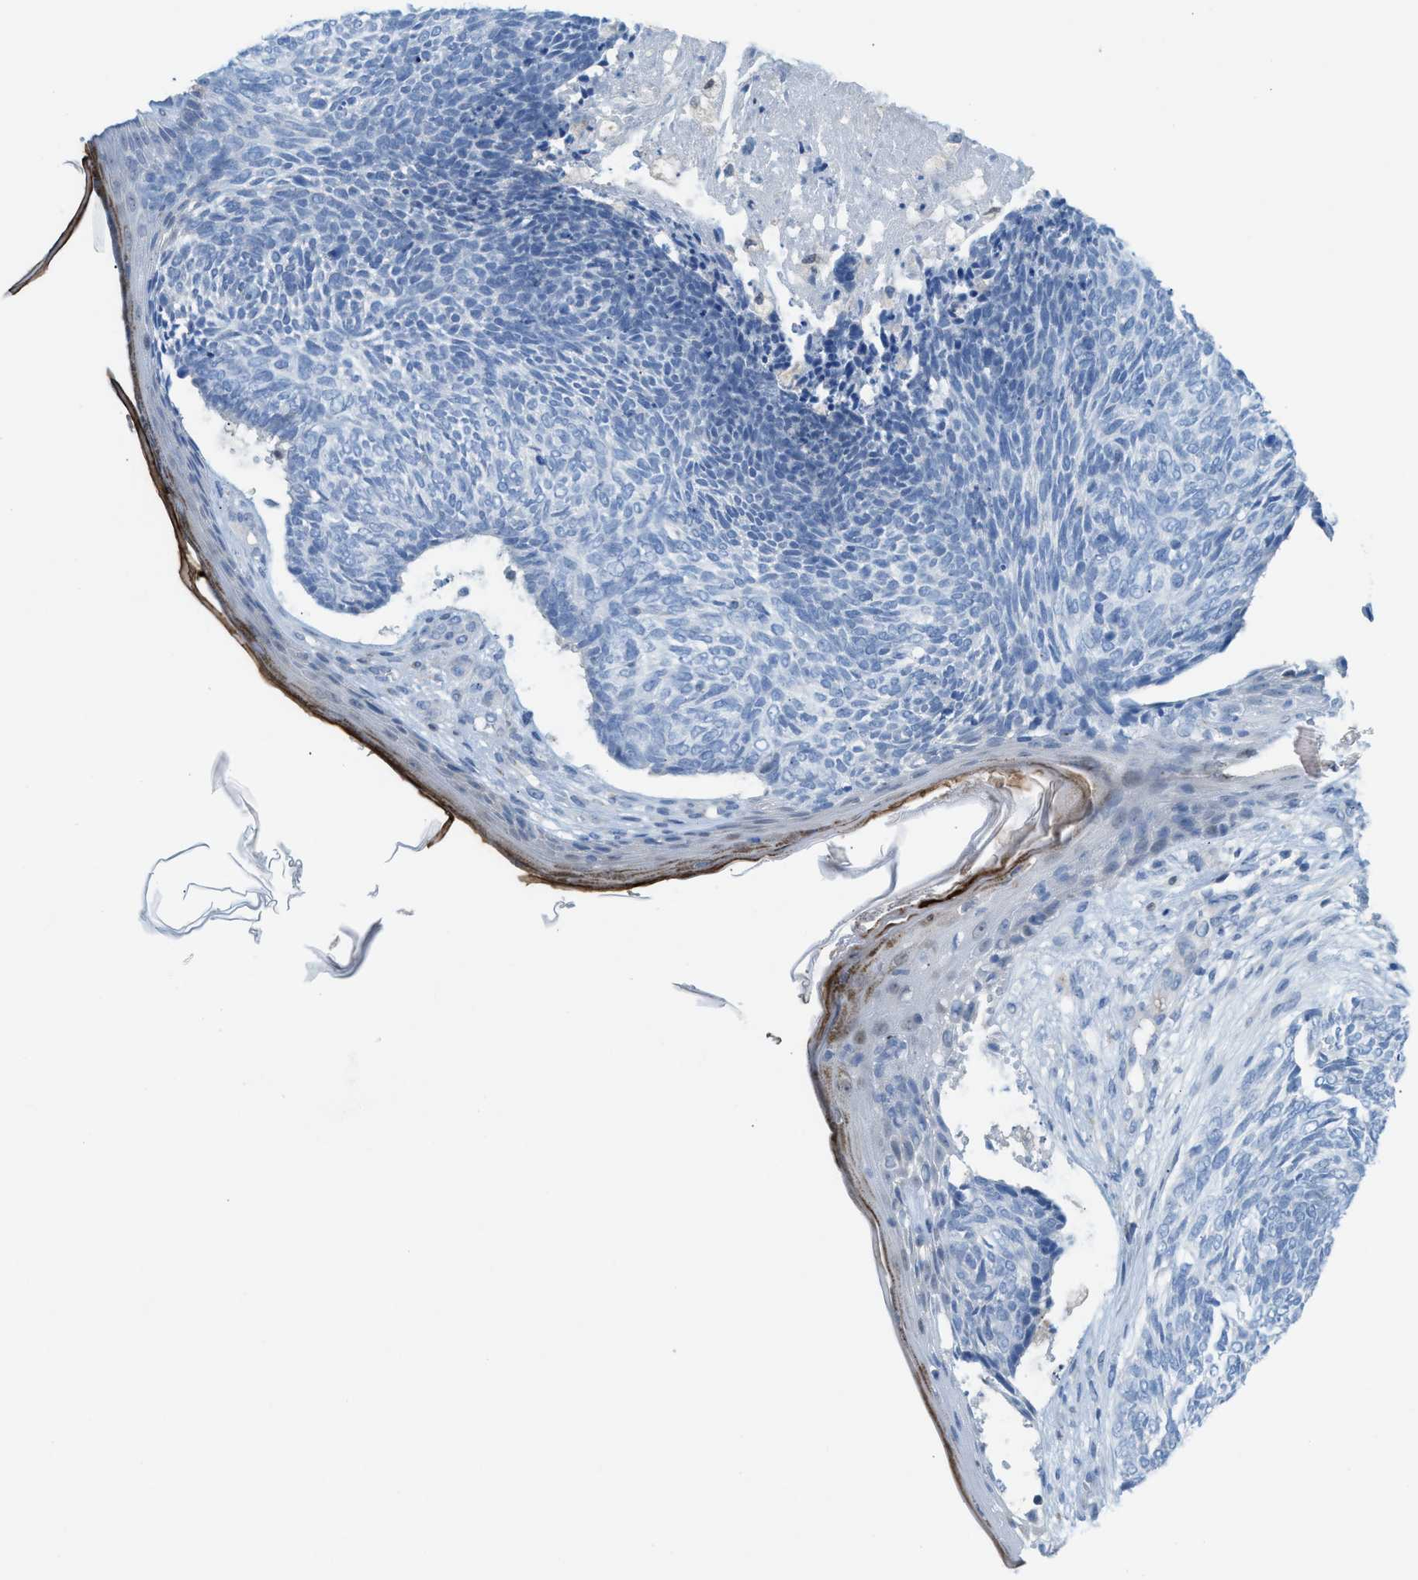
{"staining": {"intensity": "negative", "quantity": "none", "location": "none"}, "tissue": "skin cancer", "cell_type": "Tumor cells", "image_type": "cancer", "snomed": [{"axis": "morphology", "description": "Basal cell carcinoma"}, {"axis": "topography", "description": "Skin"}], "caption": "This is a histopathology image of immunohistochemistry staining of skin basal cell carcinoma, which shows no staining in tumor cells.", "gene": "PPM1D", "patient": {"sex": "female", "age": 84}}